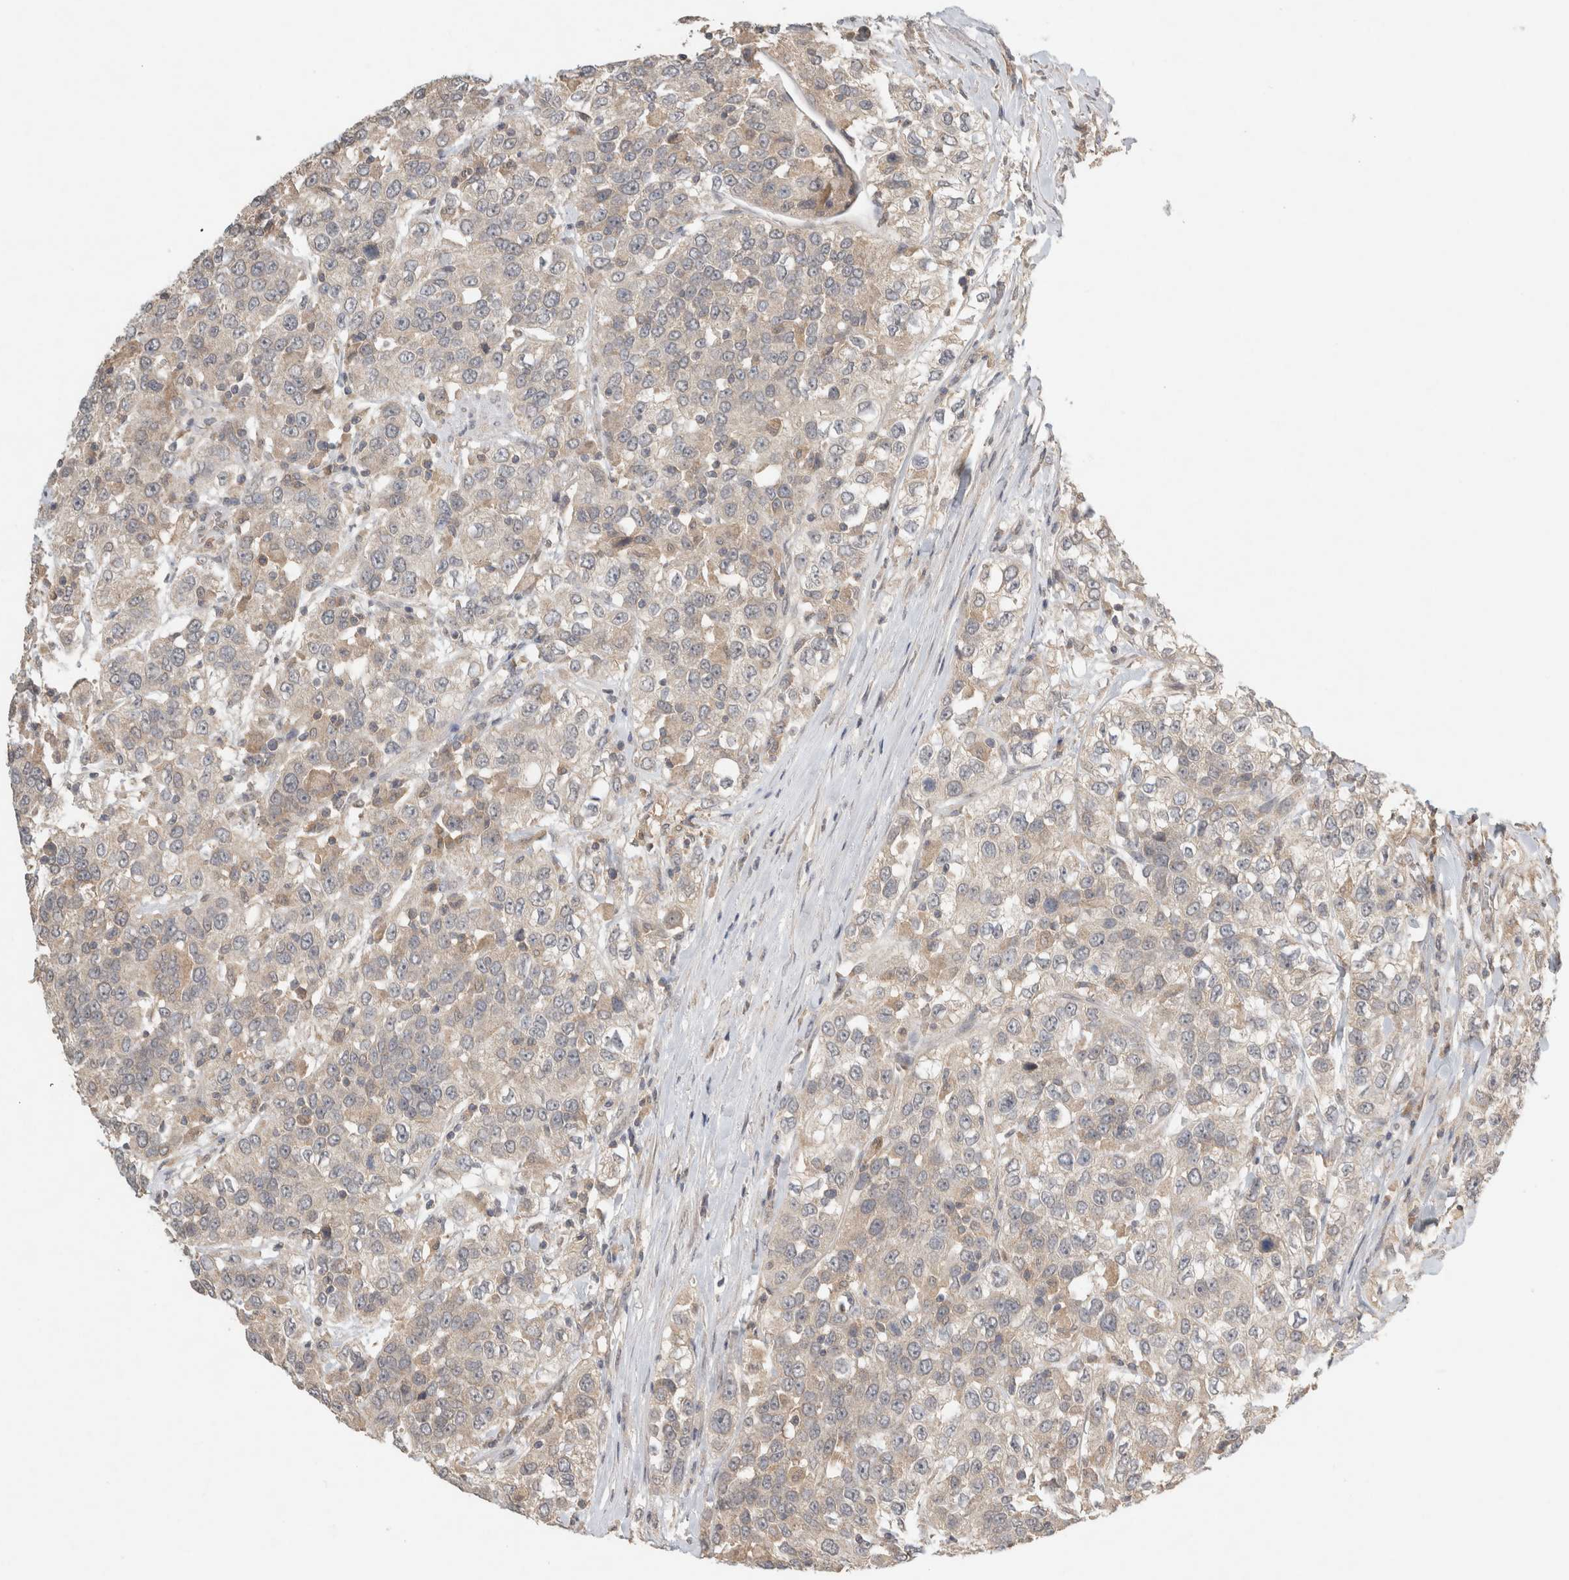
{"staining": {"intensity": "weak", "quantity": ">75%", "location": "cytoplasmic/membranous"}, "tissue": "urothelial cancer", "cell_type": "Tumor cells", "image_type": "cancer", "snomed": [{"axis": "morphology", "description": "Urothelial carcinoma, High grade"}, {"axis": "topography", "description": "Urinary bladder"}], "caption": "Immunohistochemistry histopathology image of neoplastic tissue: urothelial cancer stained using immunohistochemistry (IHC) shows low levels of weak protein expression localized specifically in the cytoplasmic/membranous of tumor cells, appearing as a cytoplasmic/membranous brown color.", "gene": "LOXL2", "patient": {"sex": "female", "age": 80}}